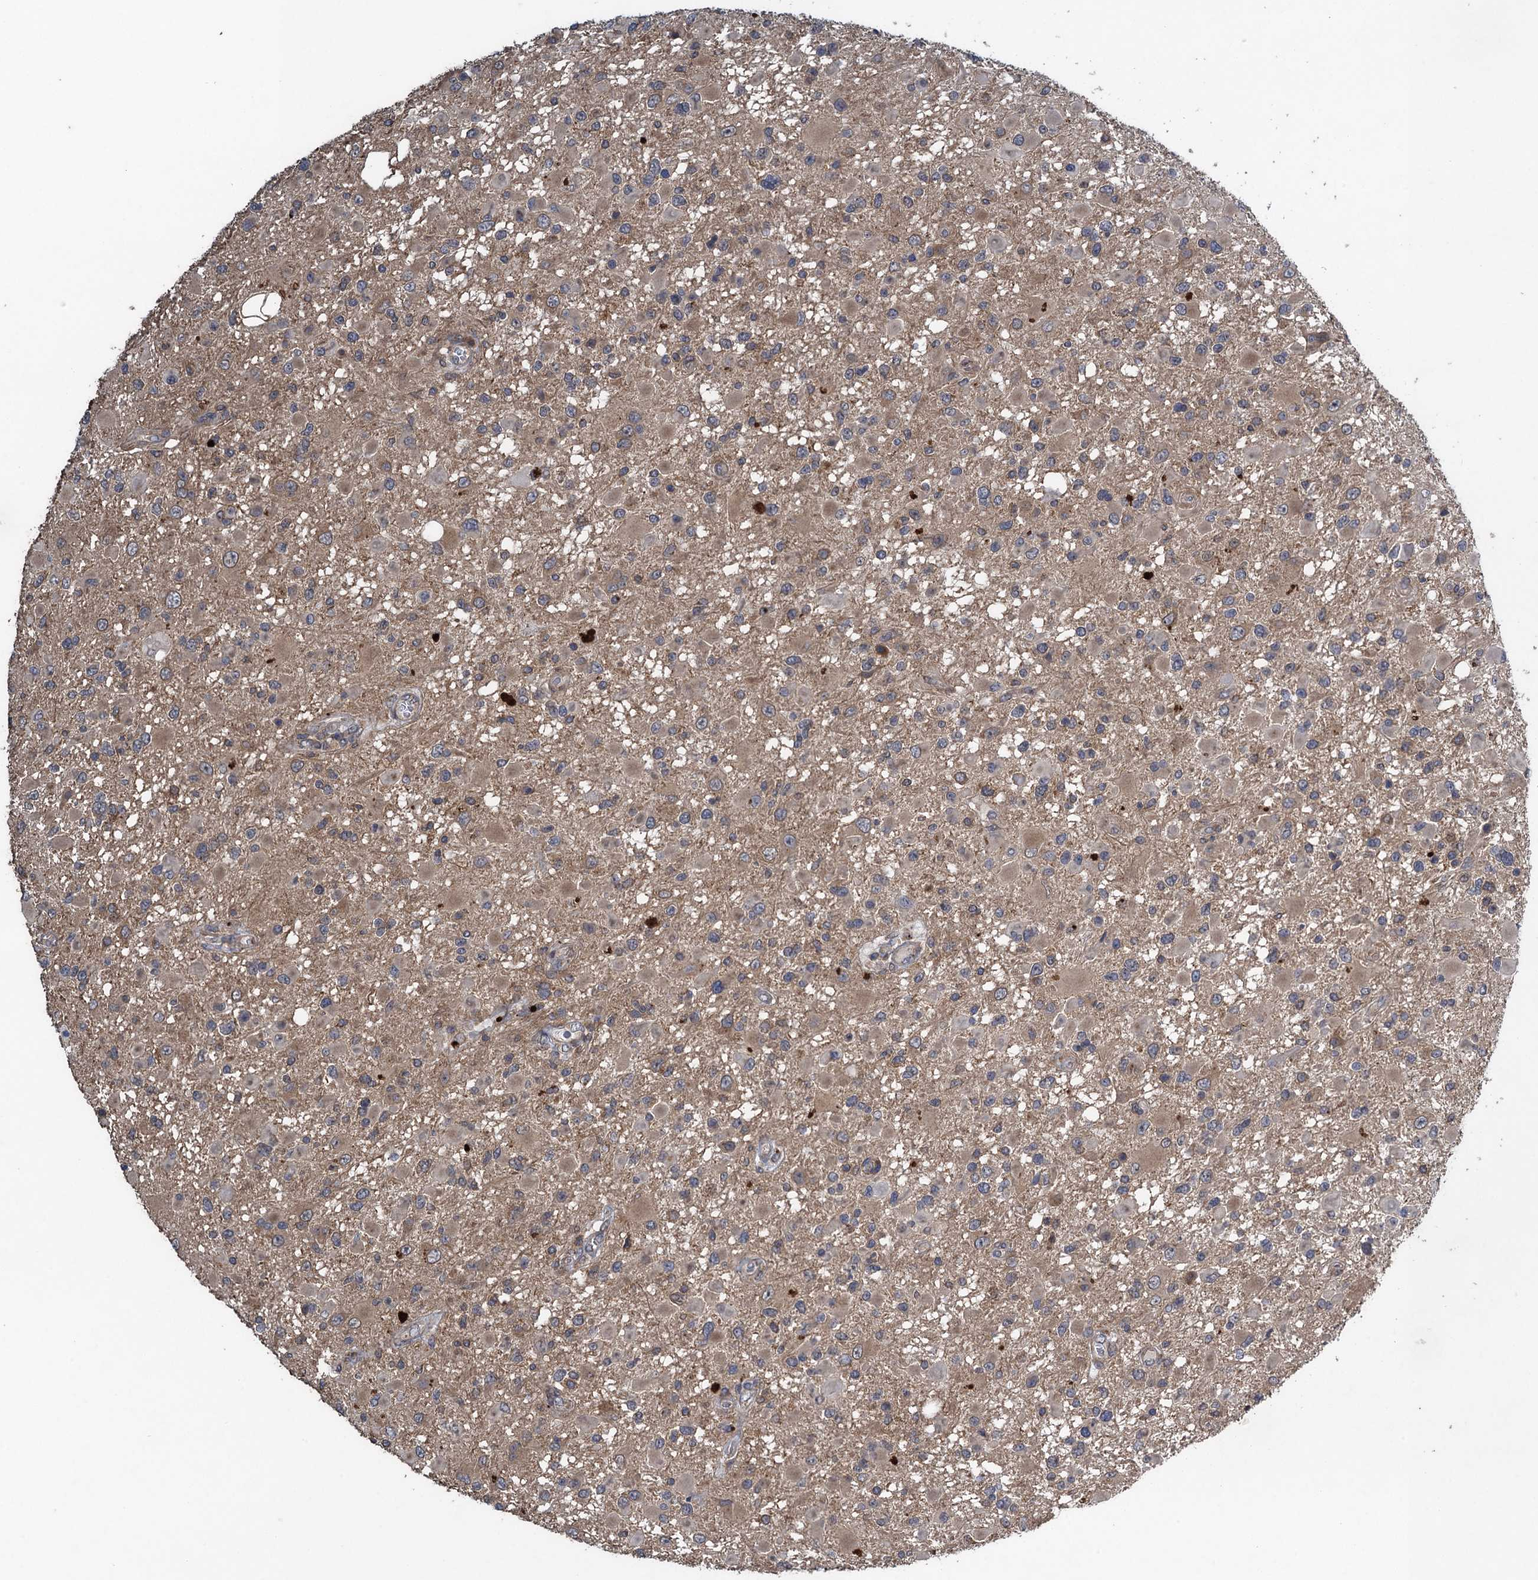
{"staining": {"intensity": "negative", "quantity": "none", "location": "none"}, "tissue": "glioma", "cell_type": "Tumor cells", "image_type": "cancer", "snomed": [{"axis": "morphology", "description": "Glioma, malignant, High grade"}, {"axis": "topography", "description": "Brain"}], "caption": "Immunohistochemical staining of glioma reveals no significant expression in tumor cells.", "gene": "CNTN5", "patient": {"sex": "male", "age": 53}}